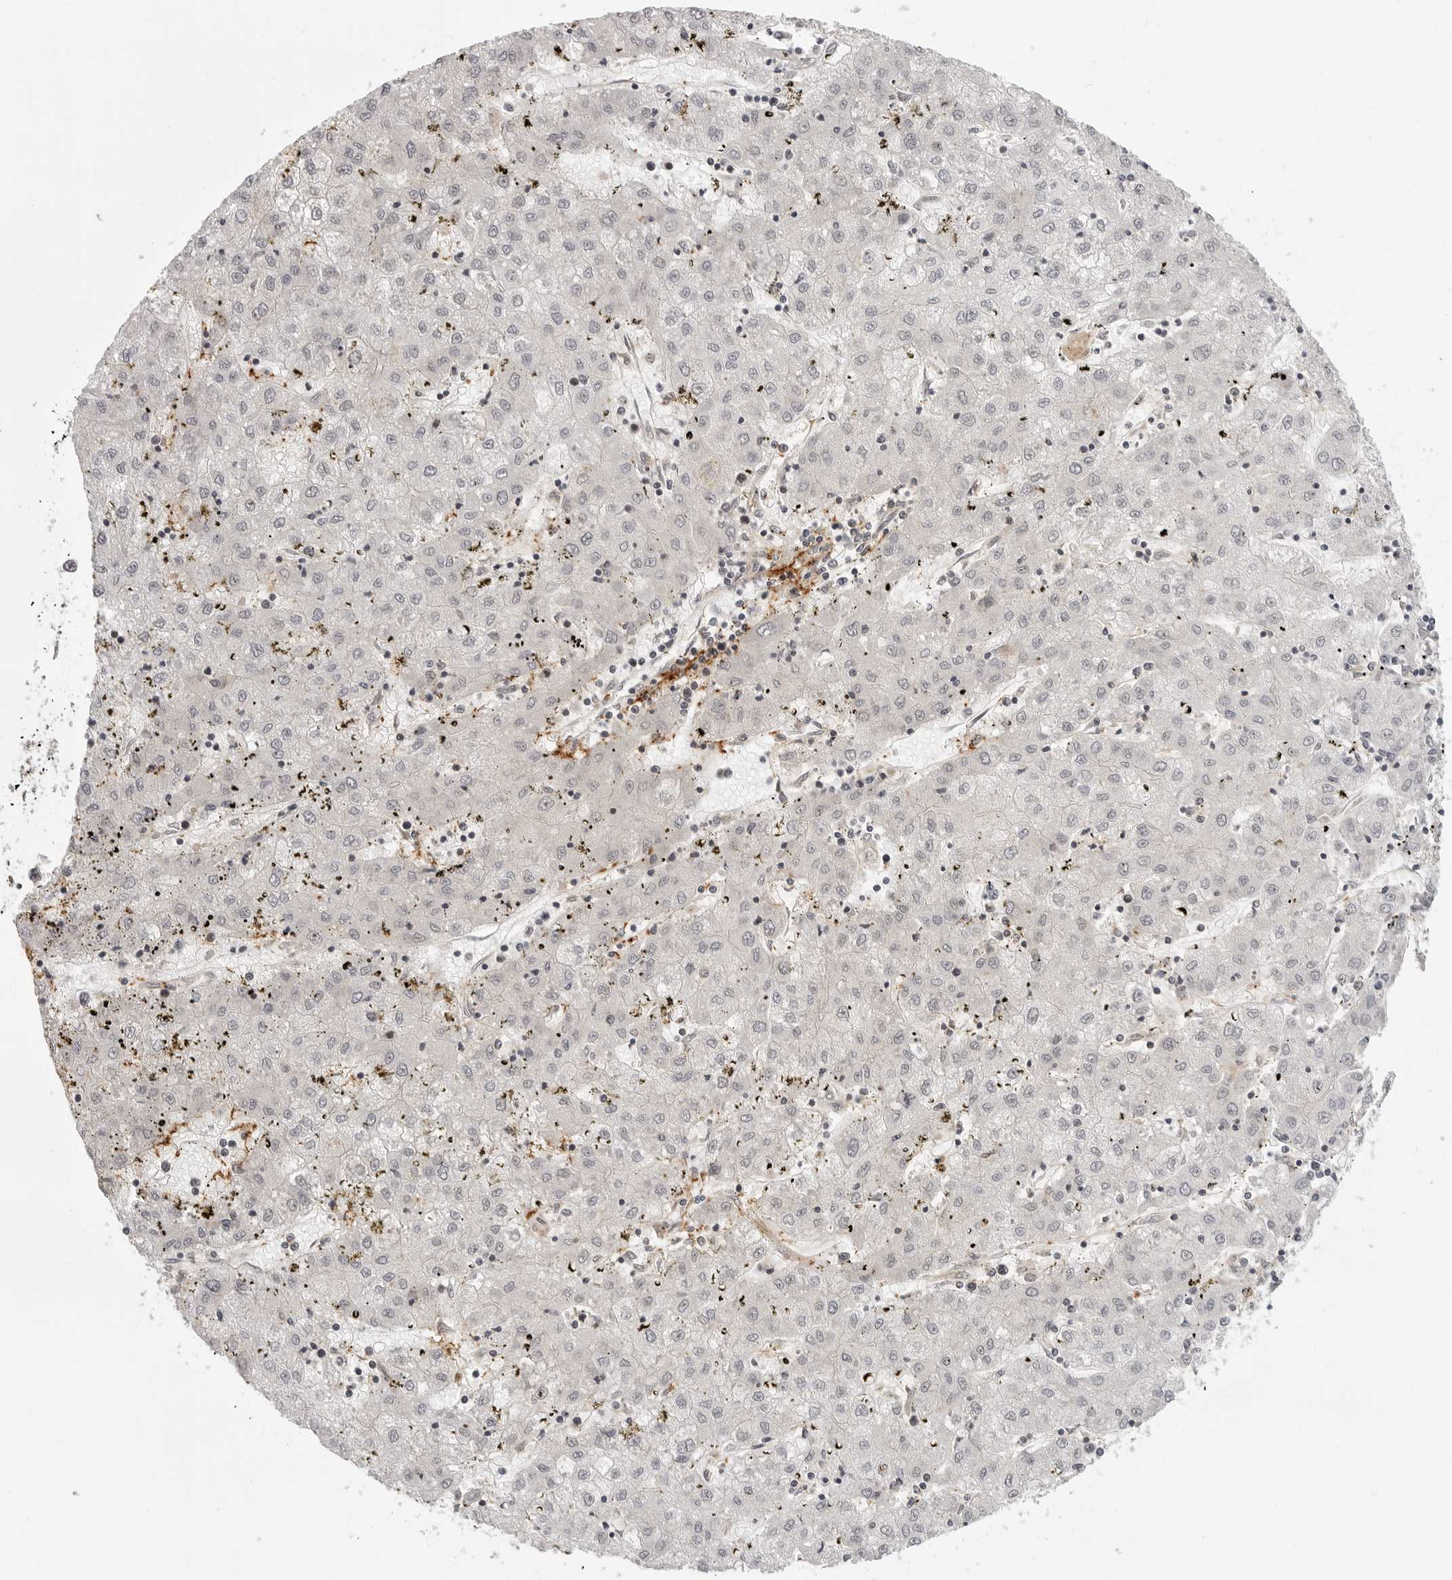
{"staining": {"intensity": "negative", "quantity": "none", "location": "none"}, "tissue": "liver cancer", "cell_type": "Tumor cells", "image_type": "cancer", "snomed": [{"axis": "morphology", "description": "Carcinoma, Hepatocellular, NOS"}, {"axis": "topography", "description": "Liver"}], "caption": "This photomicrograph is of liver hepatocellular carcinoma stained with IHC to label a protein in brown with the nuclei are counter-stained blue. There is no positivity in tumor cells. (DAB IHC, high magnification).", "gene": "TUT4", "patient": {"sex": "male", "age": 72}}